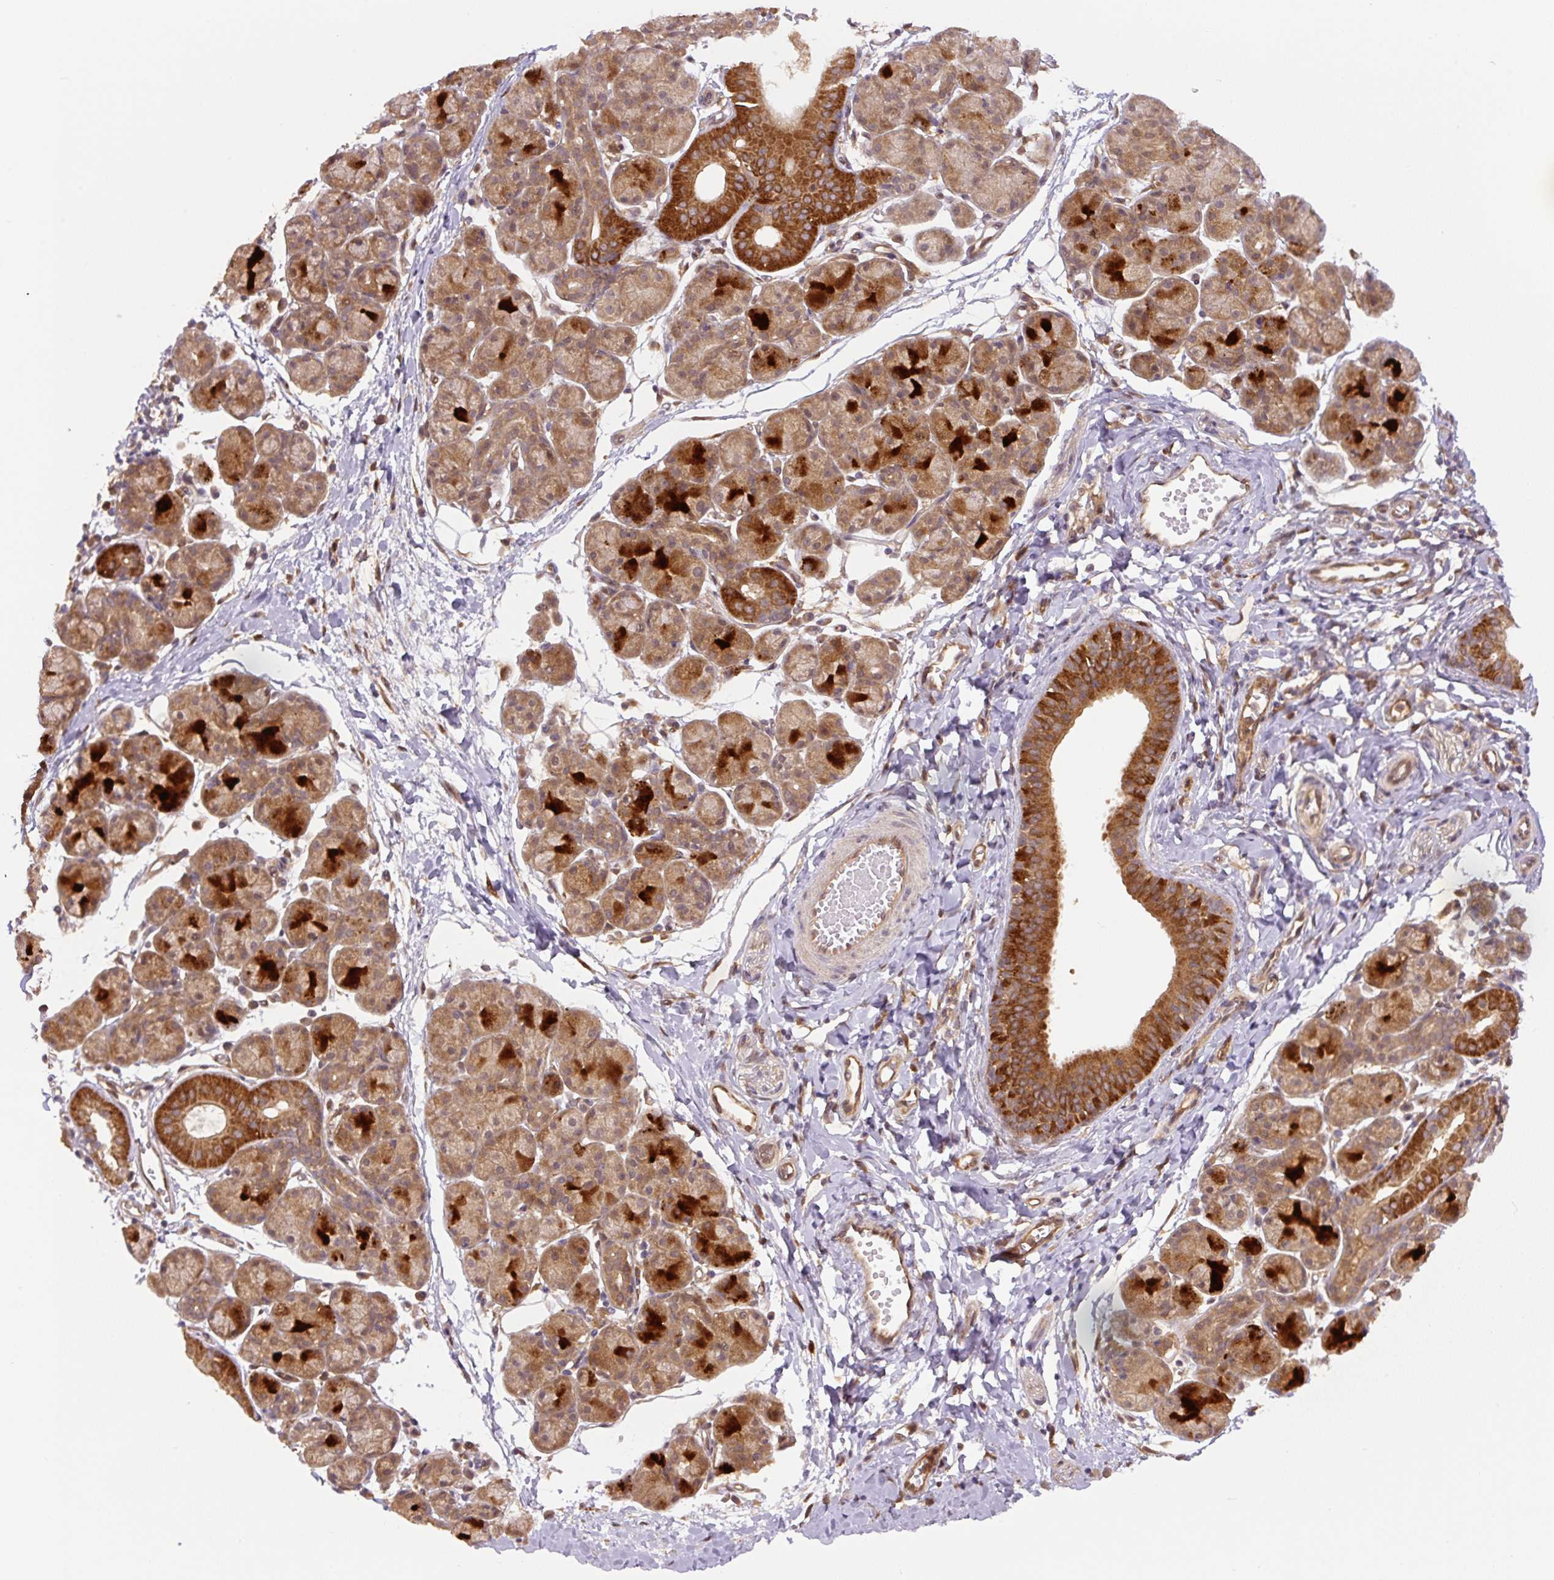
{"staining": {"intensity": "strong", "quantity": "25%-75%", "location": "cytoplasmic/membranous"}, "tissue": "salivary gland", "cell_type": "Glandular cells", "image_type": "normal", "snomed": [{"axis": "morphology", "description": "Normal tissue, NOS"}, {"axis": "morphology", "description": "Inflammation, NOS"}, {"axis": "topography", "description": "Lymph node"}, {"axis": "topography", "description": "Salivary gland"}], "caption": "Protein analysis of unremarkable salivary gland demonstrates strong cytoplasmic/membranous staining in approximately 25%-75% of glandular cells.", "gene": "ZSWIM7", "patient": {"sex": "male", "age": 3}}